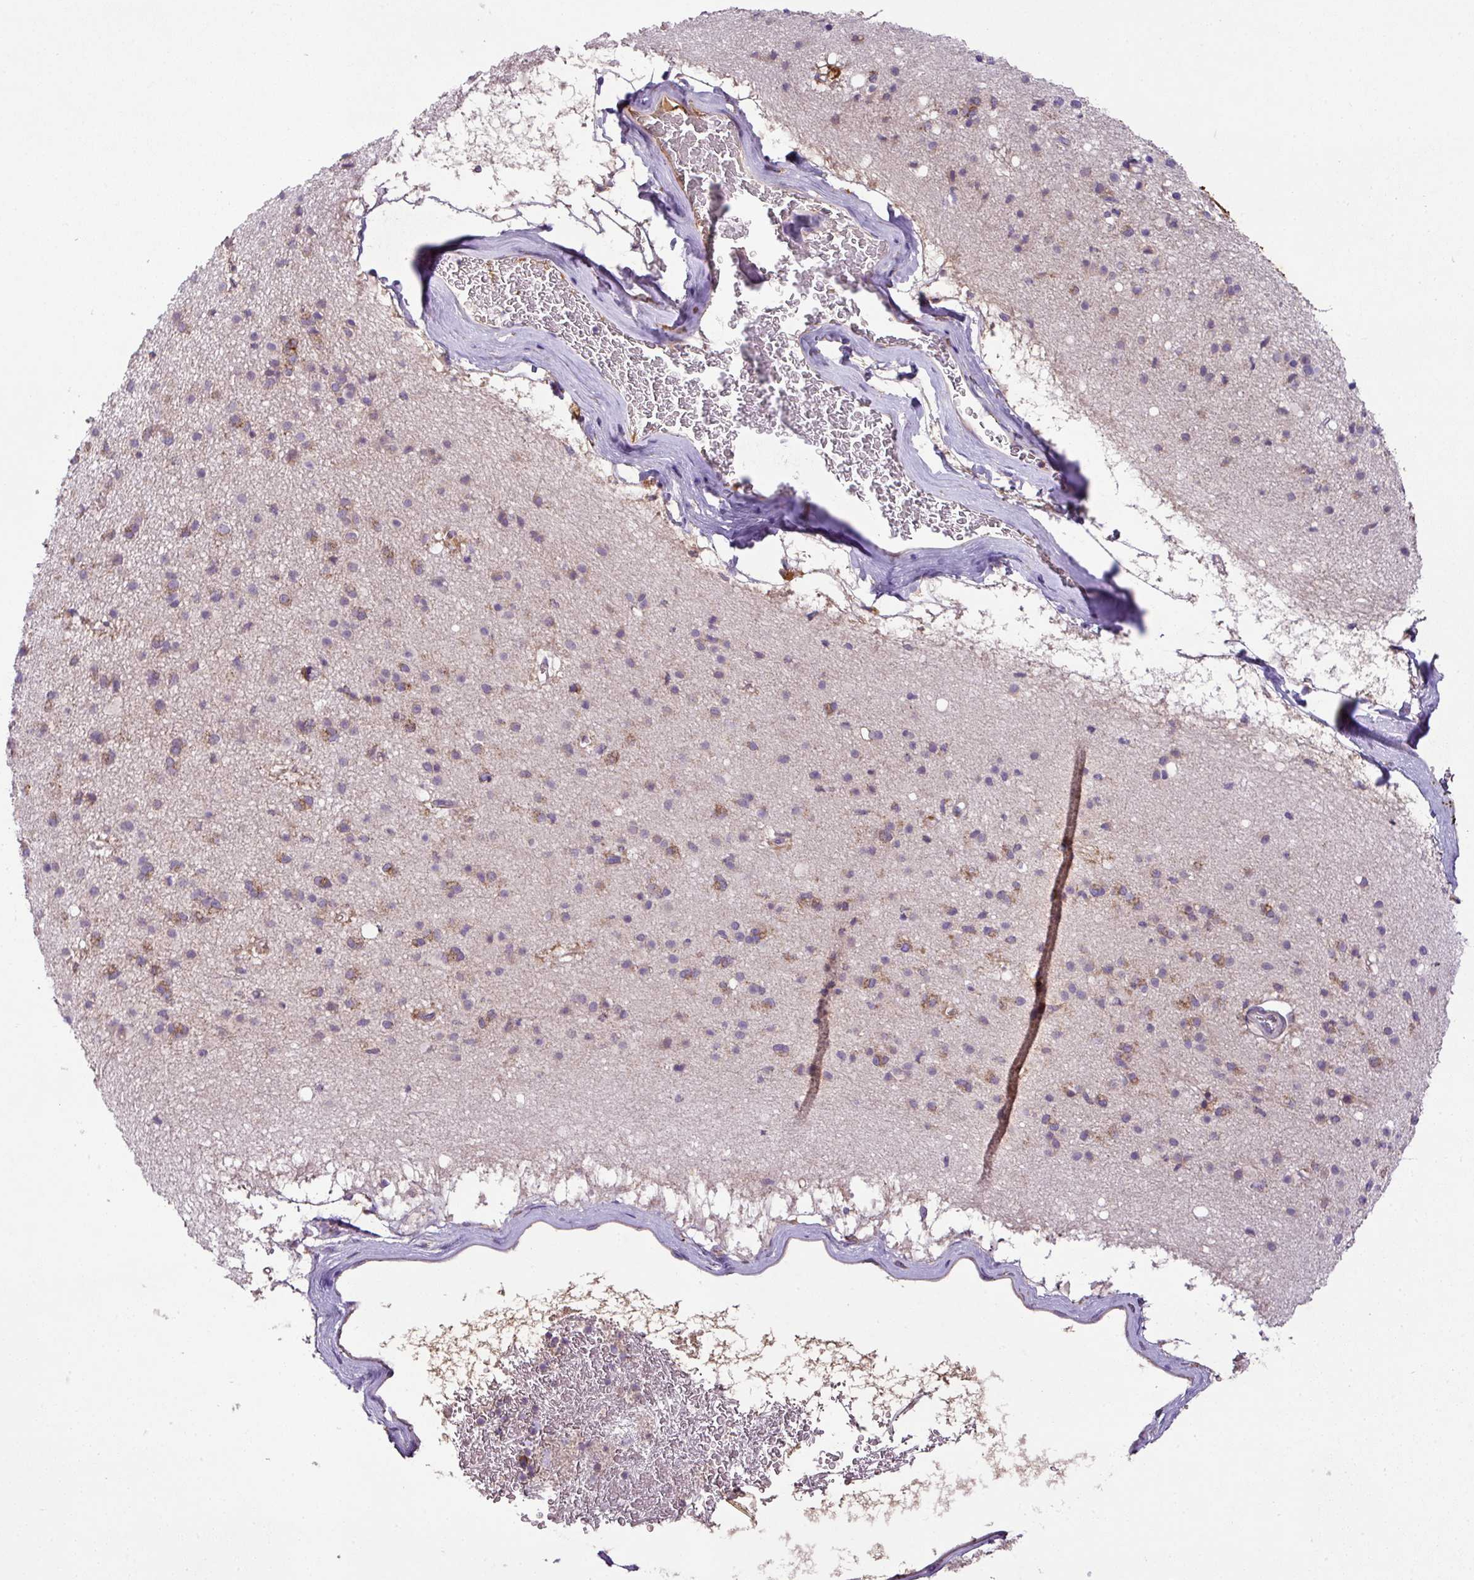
{"staining": {"intensity": "moderate", "quantity": ">75%", "location": "cytoplasmic/membranous"}, "tissue": "caudate", "cell_type": "Glial cells", "image_type": "normal", "snomed": [{"axis": "morphology", "description": "Normal tissue, NOS"}, {"axis": "topography", "description": "Lateral ventricle wall"}], "caption": "Brown immunohistochemical staining in normal caudate displays moderate cytoplasmic/membranous staining in approximately >75% of glial cells. The staining is performed using DAB brown chromogen to label protein expression. The nuclei are counter-stained blue using hematoxylin.", "gene": "ZNF513", "patient": {"sex": "male", "age": 58}}